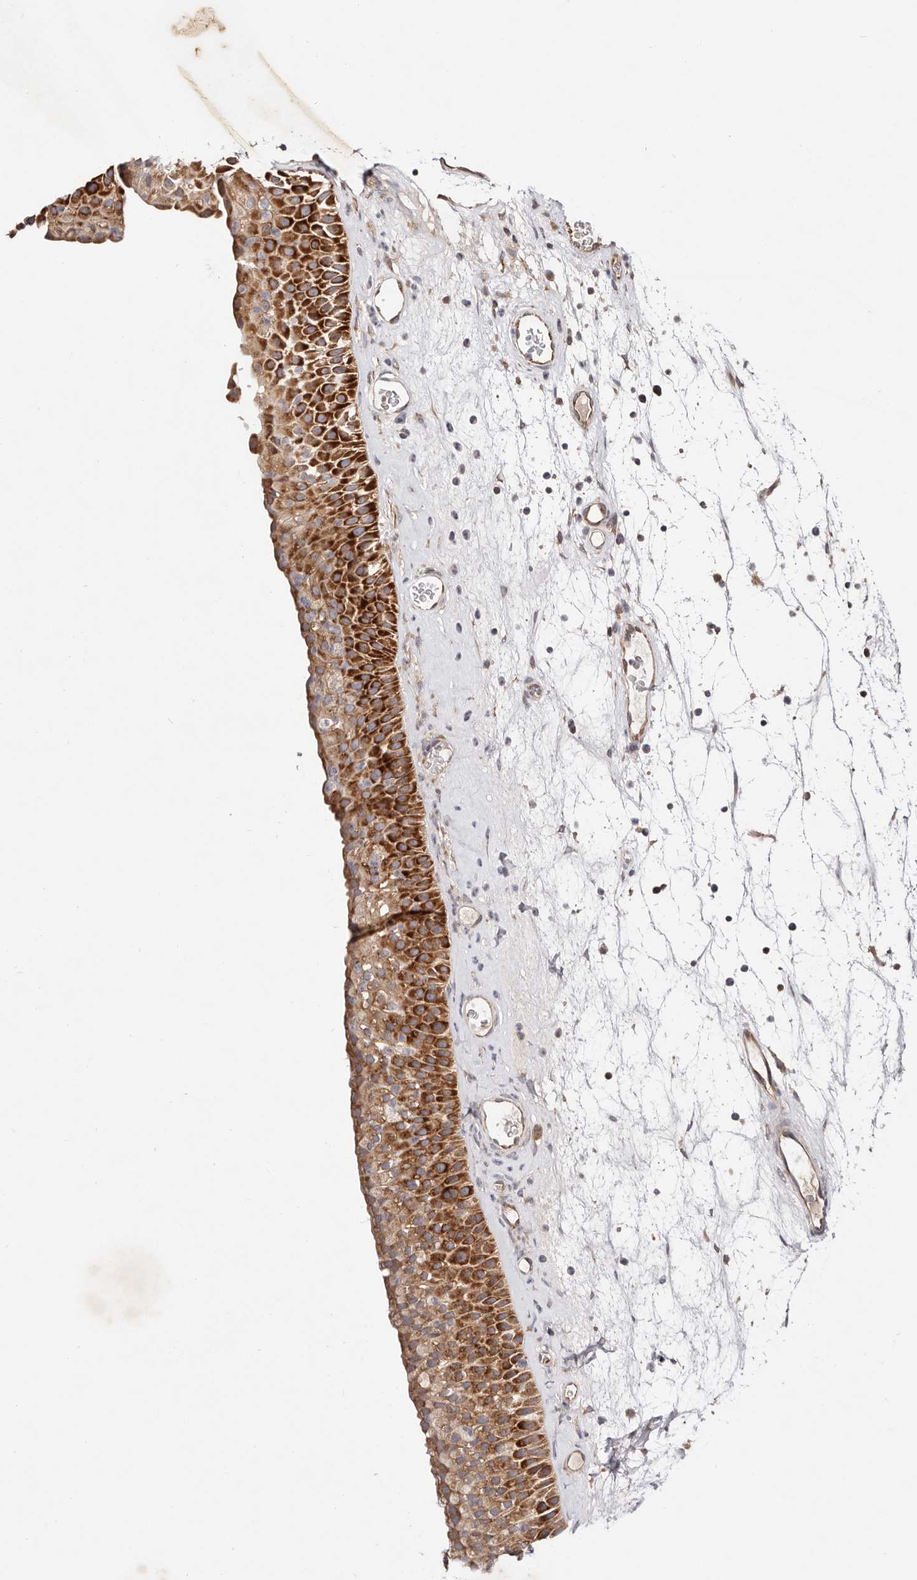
{"staining": {"intensity": "strong", "quantity": ">75%", "location": "cytoplasmic/membranous"}, "tissue": "nasopharynx", "cell_type": "Respiratory epithelial cells", "image_type": "normal", "snomed": [{"axis": "morphology", "description": "Normal tissue, NOS"}, {"axis": "topography", "description": "Nasopharynx"}], "caption": "Respiratory epithelial cells exhibit strong cytoplasmic/membranous staining in approximately >75% of cells in benign nasopharynx. (DAB (3,3'-diaminobenzidine) IHC with brightfield microscopy, high magnification).", "gene": "GNA13", "patient": {"sex": "male", "age": 64}}